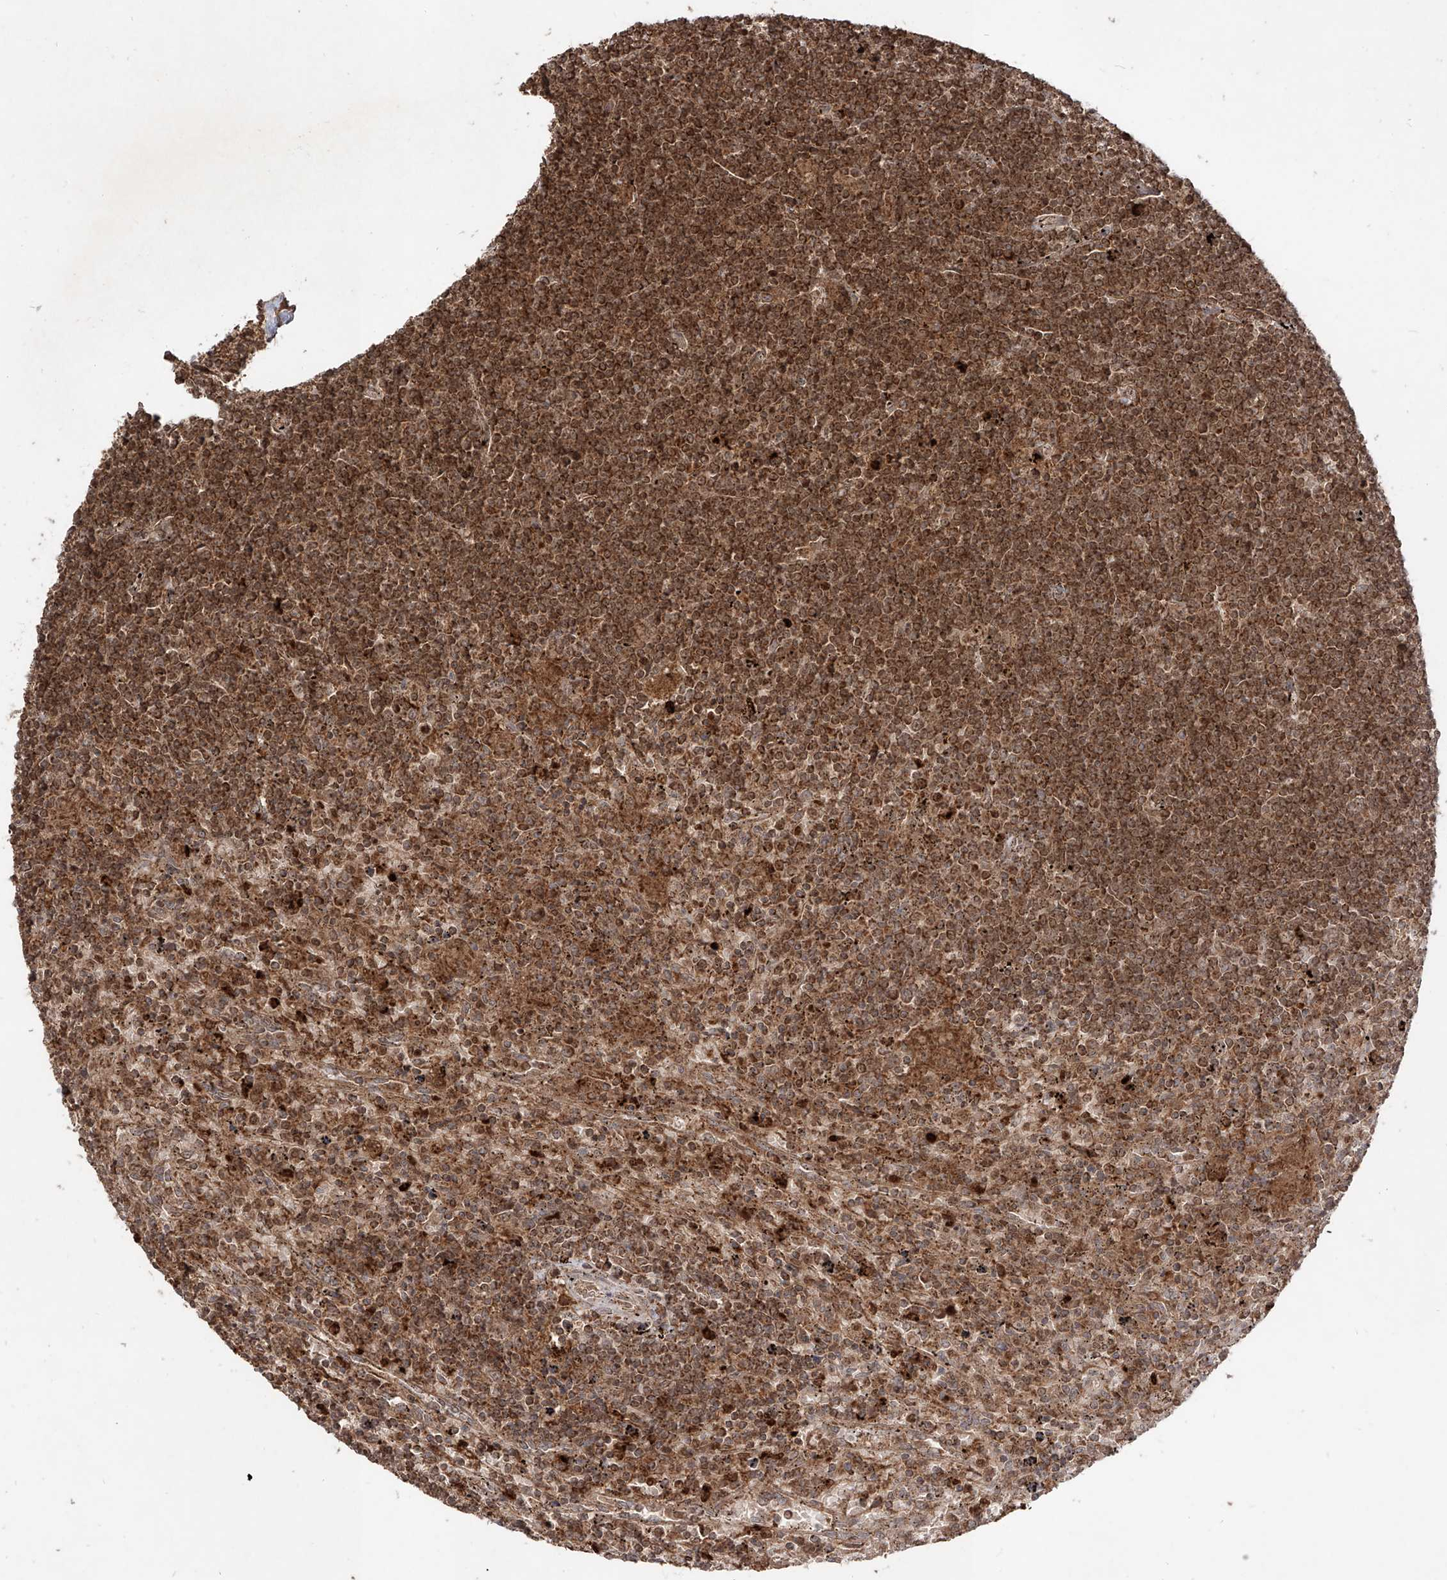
{"staining": {"intensity": "moderate", "quantity": ">75%", "location": "cytoplasmic/membranous"}, "tissue": "lymphoma", "cell_type": "Tumor cells", "image_type": "cancer", "snomed": [{"axis": "morphology", "description": "Malignant lymphoma, non-Hodgkin's type, Low grade"}, {"axis": "topography", "description": "Spleen"}], "caption": "This micrograph shows immunohistochemistry staining of lymphoma, with medium moderate cytoplasmic/membranous expression in about >75% of tumor cells.", "gene": "AIM2", "patient": {"sex": "male", "age": 76}}